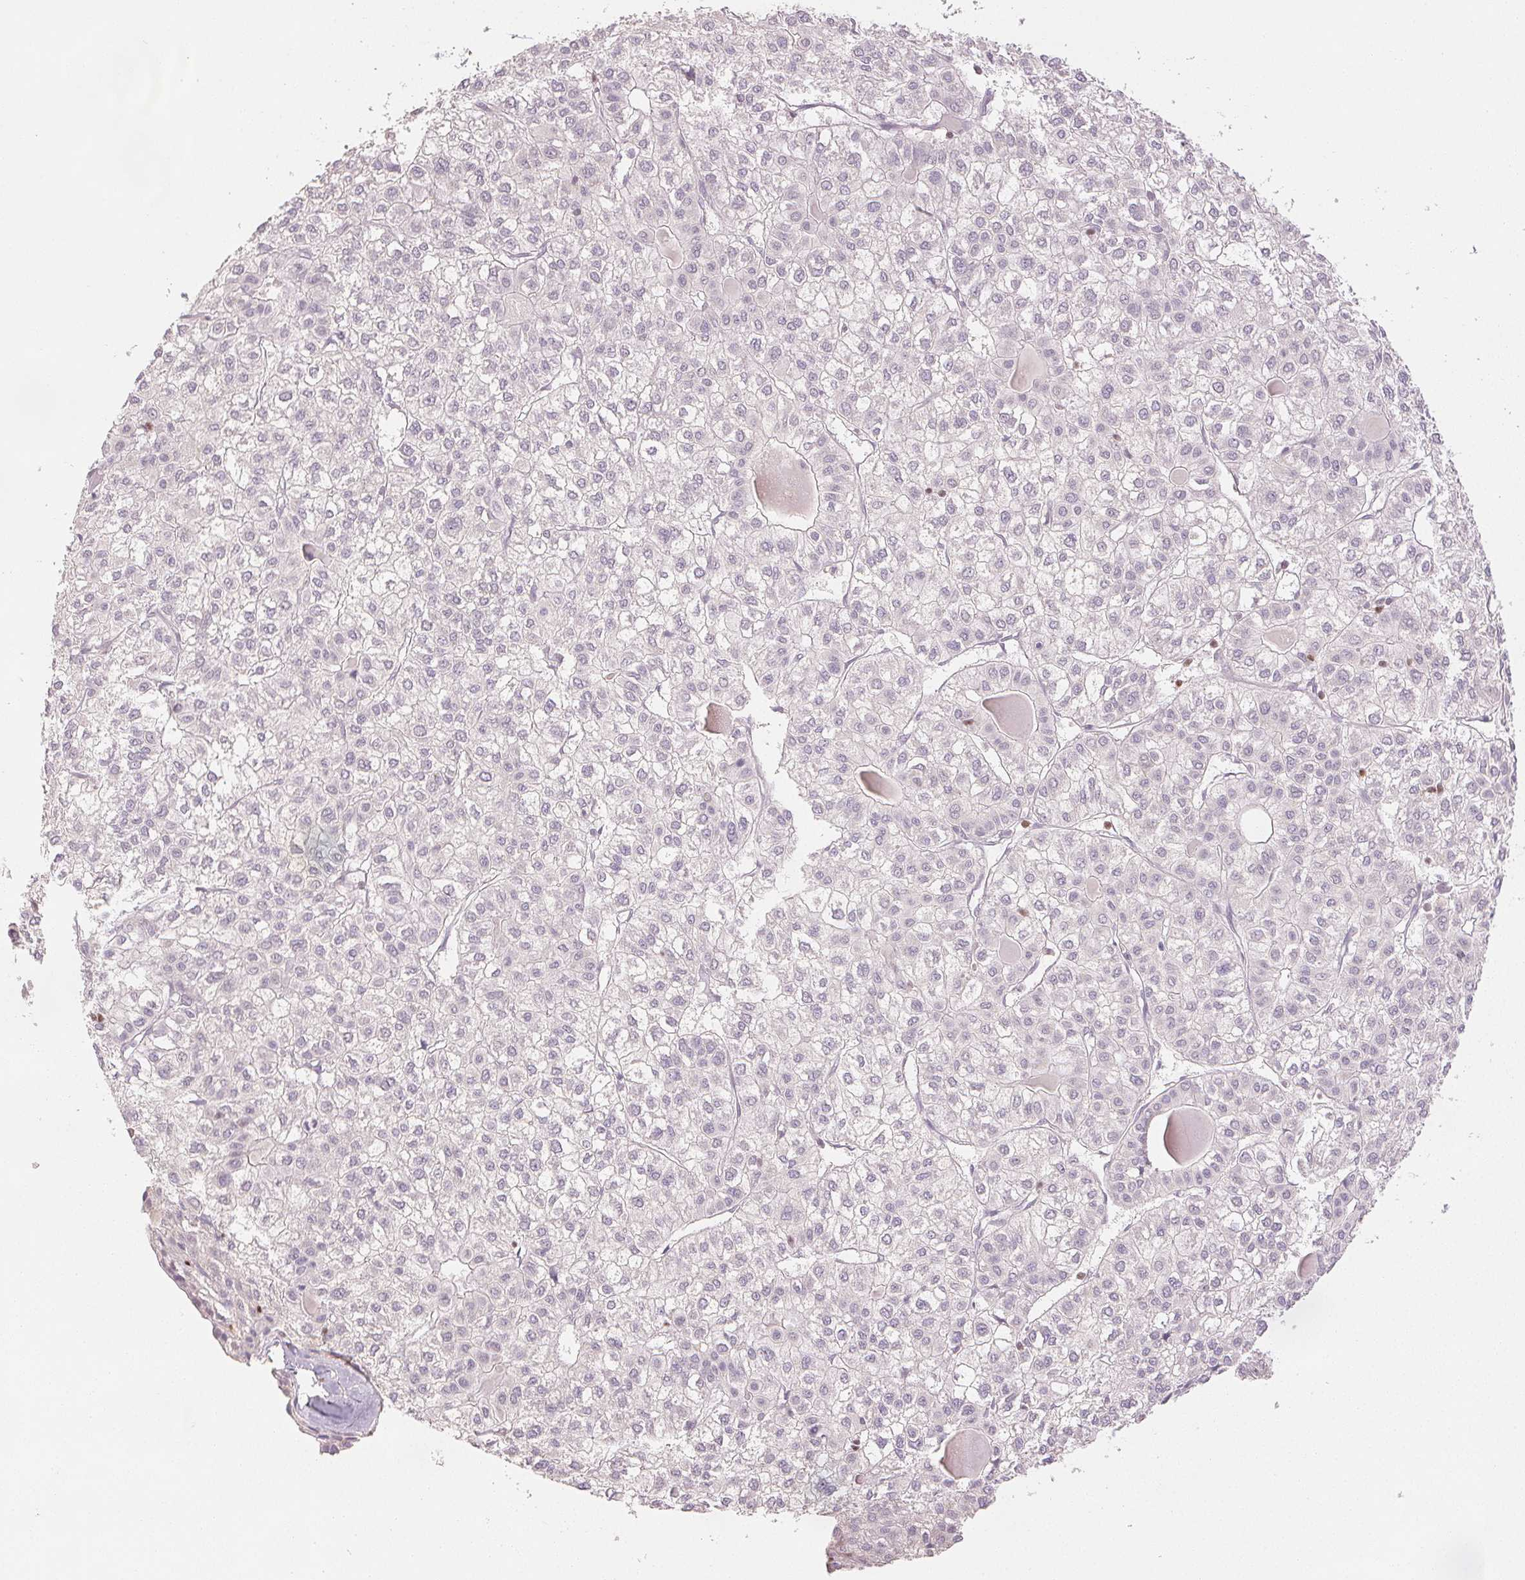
{"staining": {"intensity": "negative", "quantity": "none", "location": "none"}, "tissue": "liver cancer", "cell_type": "Tumor cells", "image_type": "cancer", "snomed": [{"axis": "morphology", "description": "Carcinoma, Hepatocellular, NOS"}, {"axis": "topography", "description": "Liver"}], "caption": "Hepatocellular carcinoma (liver) was stained to show a protein in brown. There is no significant staining in tumor cells. (DAB (3,3'-diaminobenzidine) immunohistochemistry (IHC), high magnification).", "gene": "RUNX2", "patient": {"sex": "female", "age": 43}}